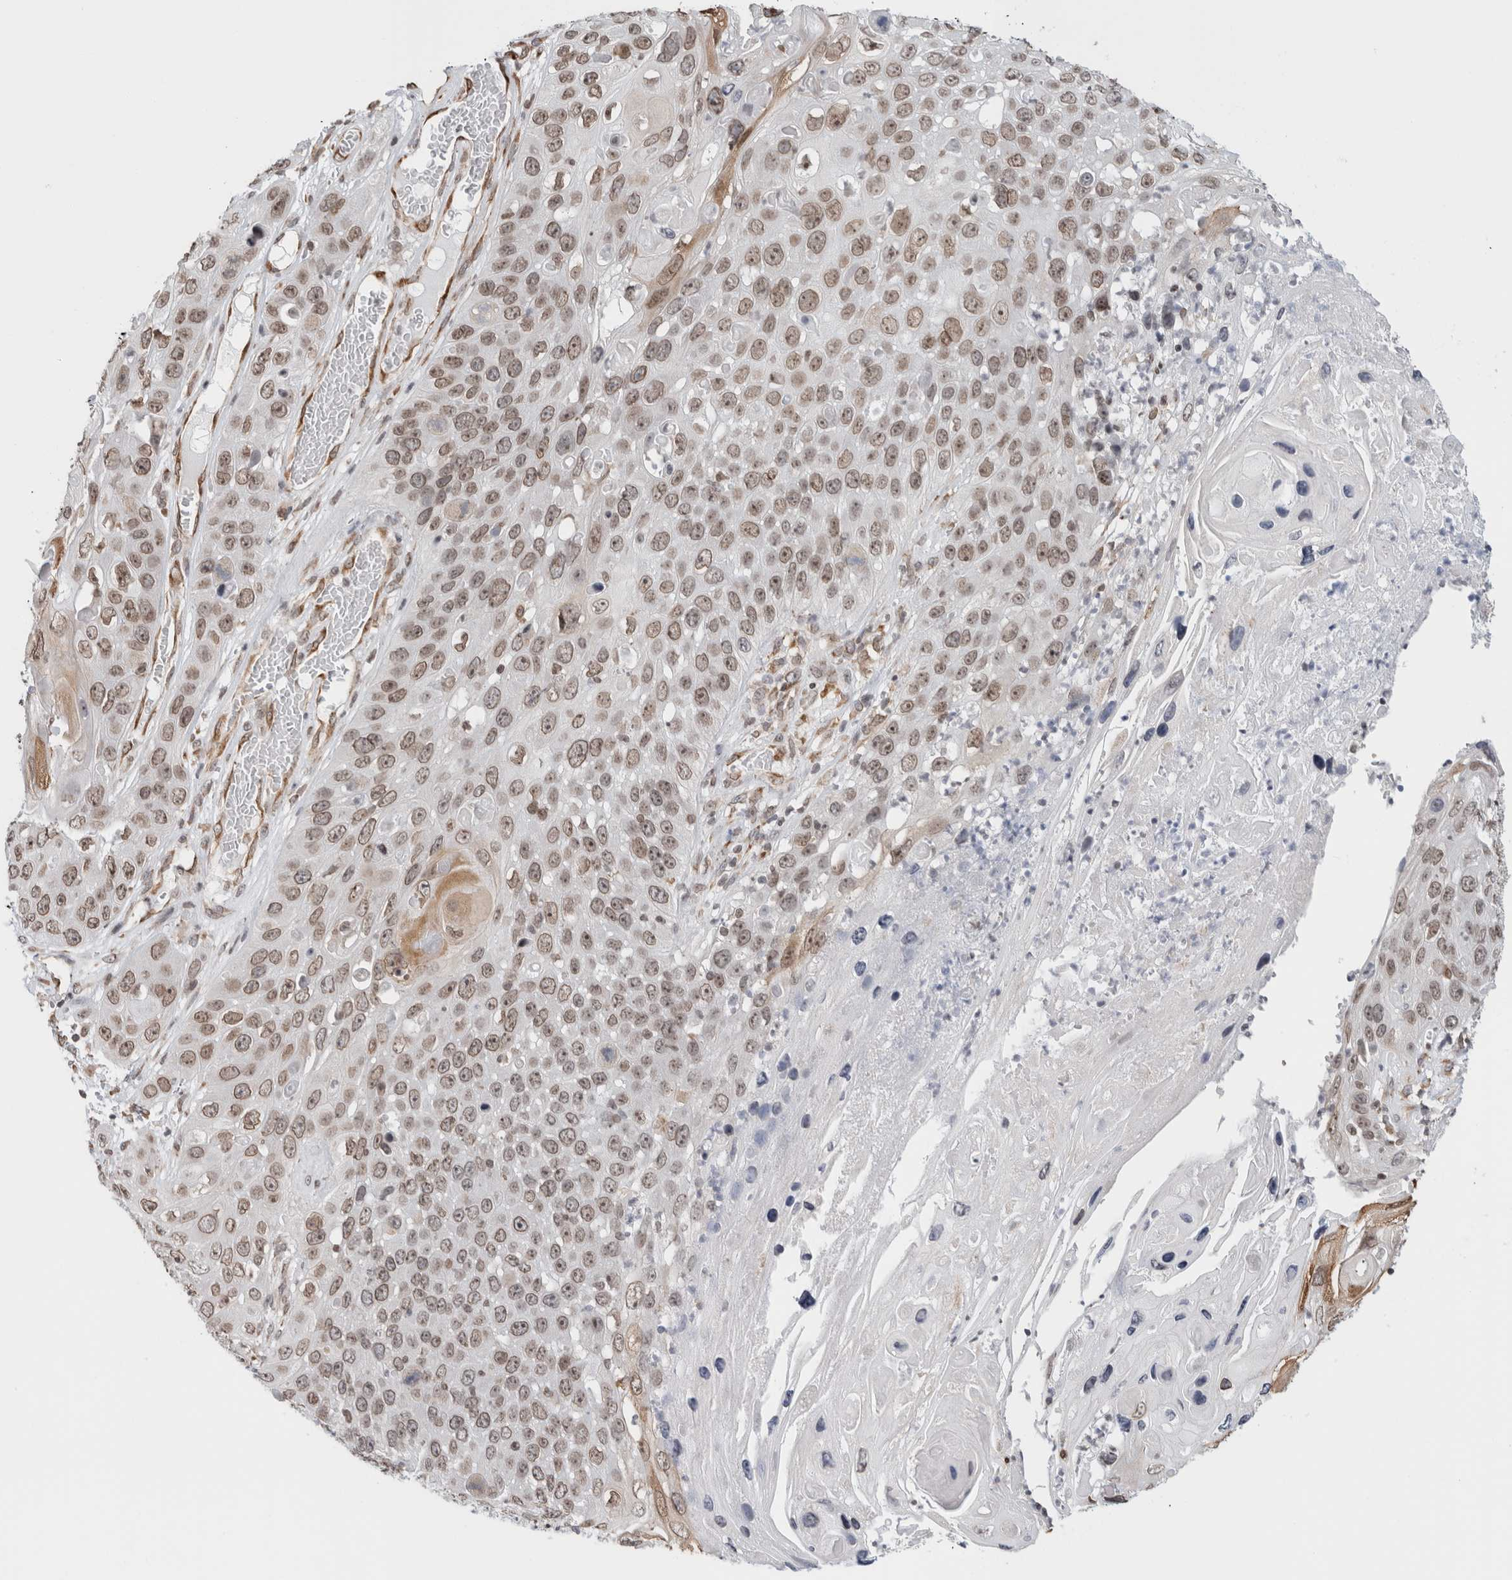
{"staining": {"intensity": "weak", "quantity": ">75%", "location": "cytoplasmic/membranous,nuclear"}, "tissue": "skin cancer", "cell_type": "Tumor cells", "image_type": "cancer", "snomed": [{"axis": "morphology", "description": "Squamous cell carcinoma, NOS"}, {"axis": "topography", "description": "Skin"}], "caption": "Immunohistochemistry (IHC) photomicrograph of skin cancer (squamous cell carcinoma) stained for a protein (brown), which demonstrates low levels of weak cytoplasmic/membranous and nuclear staining in approximately >75% of tumor cells.", "gene": "RBMX2", "patient": {"sex": "male", "age": 55}}